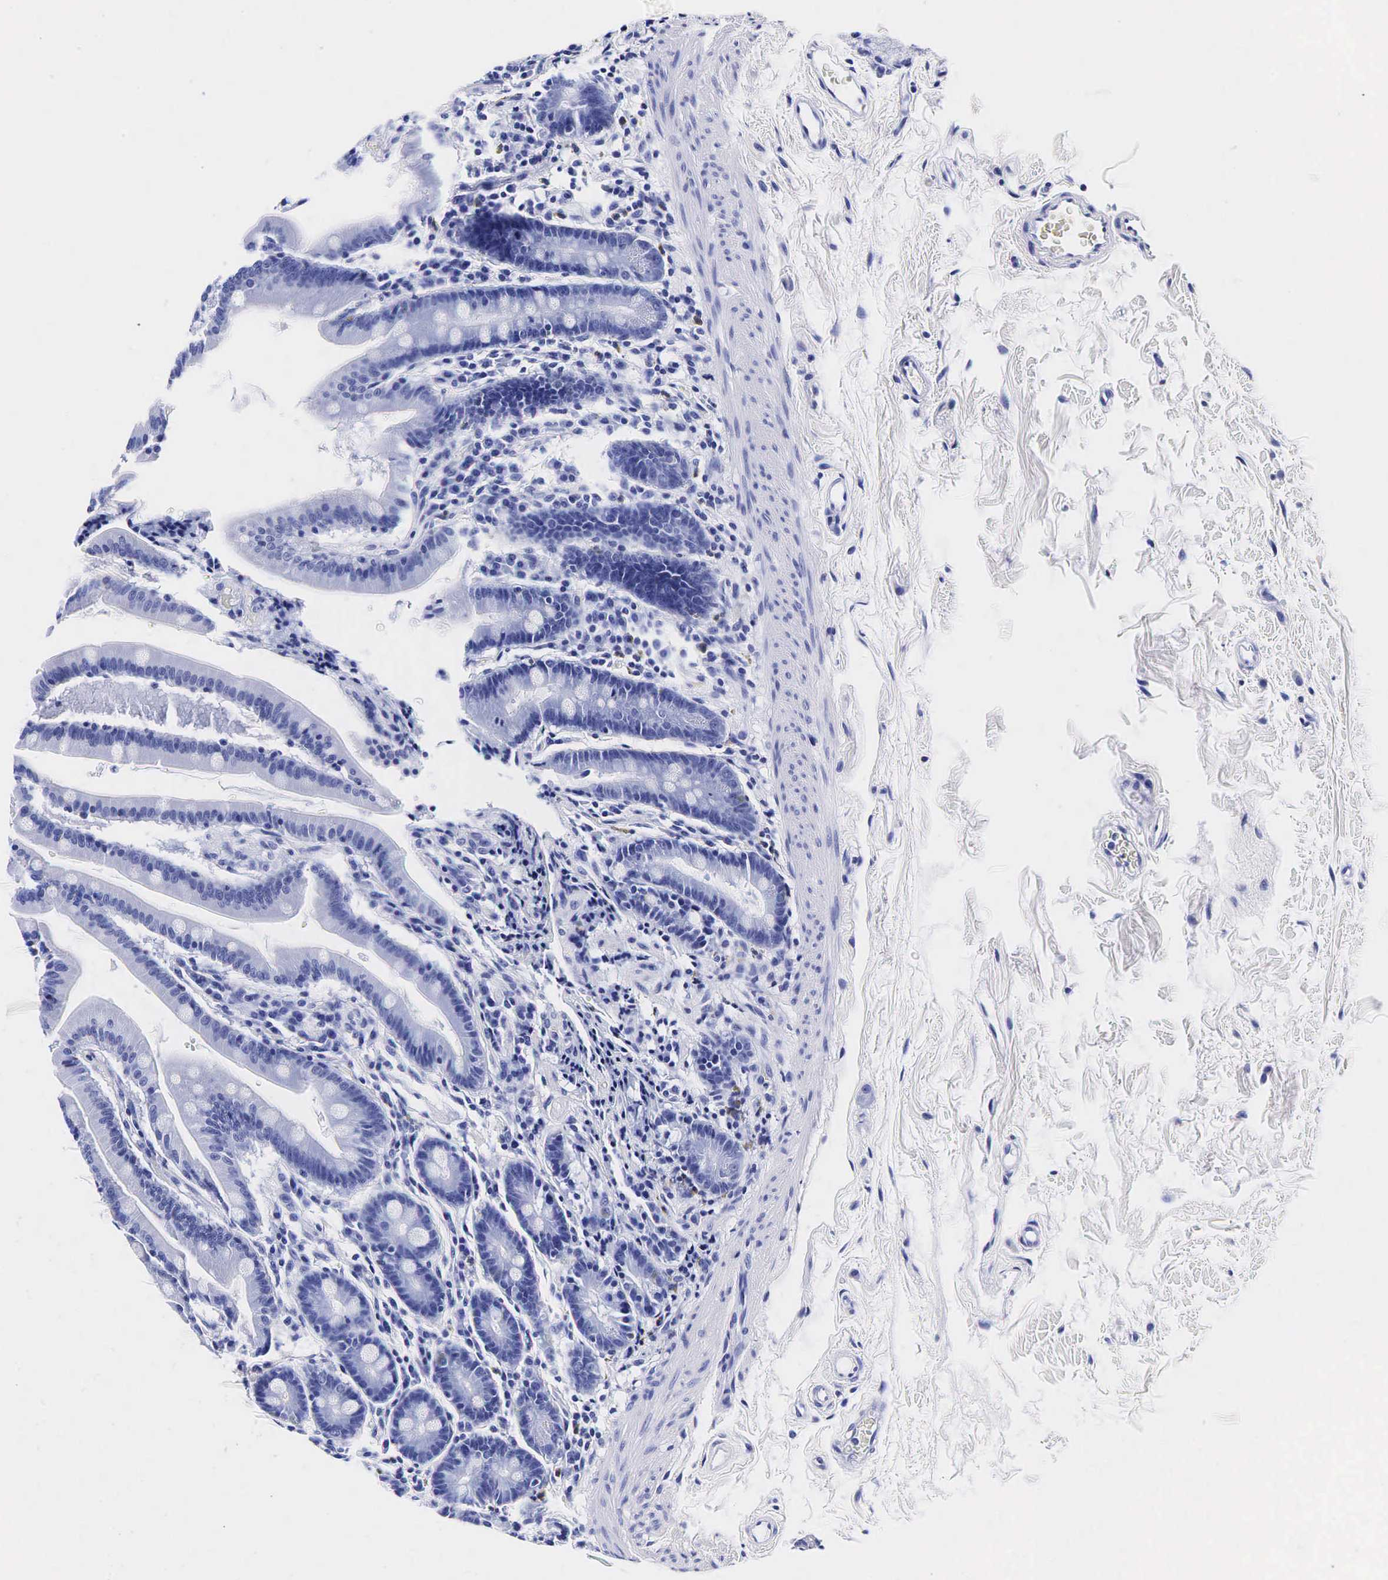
{"staining": {"intensity": "negative", "quantity": "none", "location": "none"}, "tissue": "duodenum", "cell_type": "Glandular cells", "image_type": "normal", "snomed": [{"axis": "morphology", "description": "Normal tissue, NOS"}, {"axis": "topography", "description": "Duodenum"}], "caption": "Photomicrograph shows no significant protein staining in glandular cells of unremarkable duodenum.", "gene": "TG", "patient": {"sex": "female", "age": 77}}